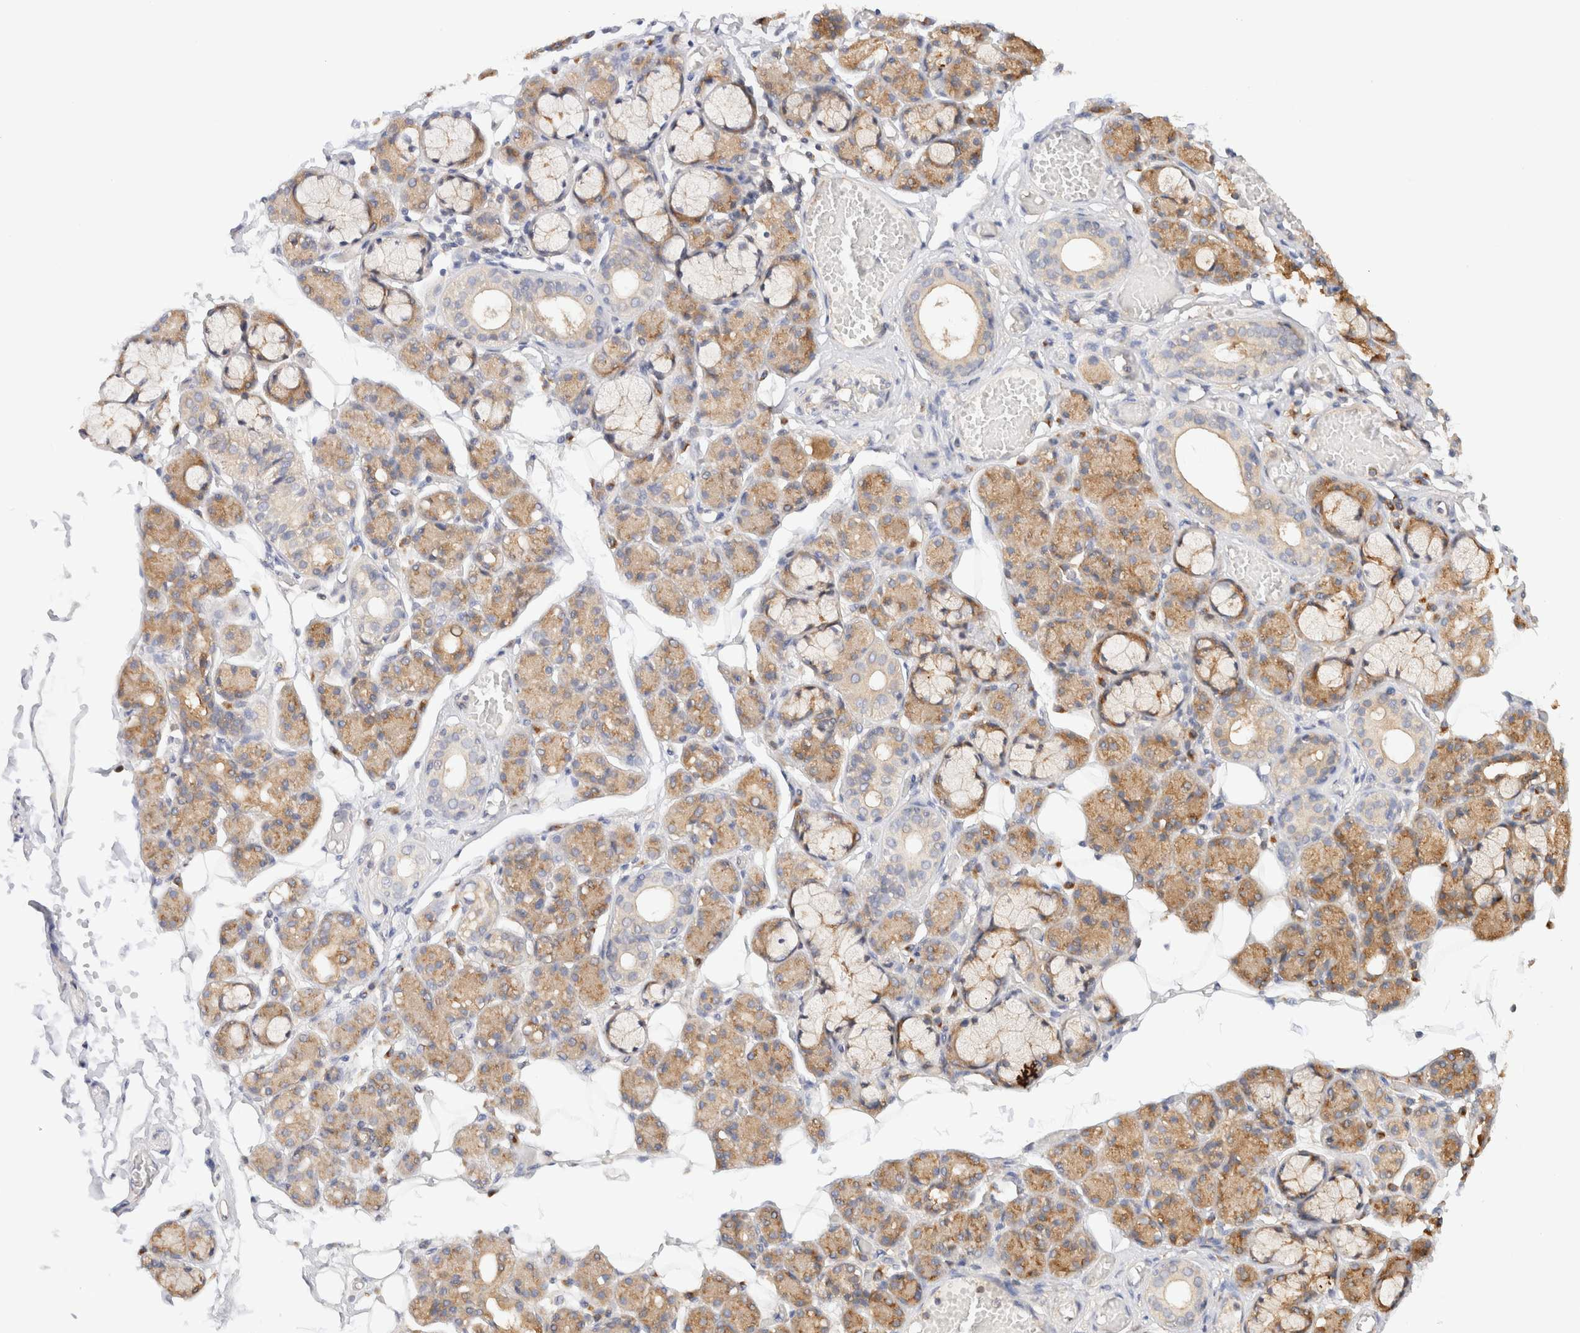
{"staining": {"intensity": "moderate", "quantity": ">75%", "location": "cytoplasmic/membranous"}, "tissue": "salivary gland", "cell_type": "Glandular cells", "image_type": "normal", "snomed": [{"axis": "morphology", "description": "Normal tissue, NOS"}, {"axis": "topography", "description": "Salivary gland"}], "caption": "High-power microscopy captured an IHC photomicrograph of benign salivary gland, revealing moderate cytoplasmic/membranous positivity in approximately >75% of glandular cells. (DAB (3,3'-diaminobenzidine) IHC, brown staining for protein, blue staining for nuclei).", "gene": "RABEP1", "patient": {"sex": "male", "age": 63}}